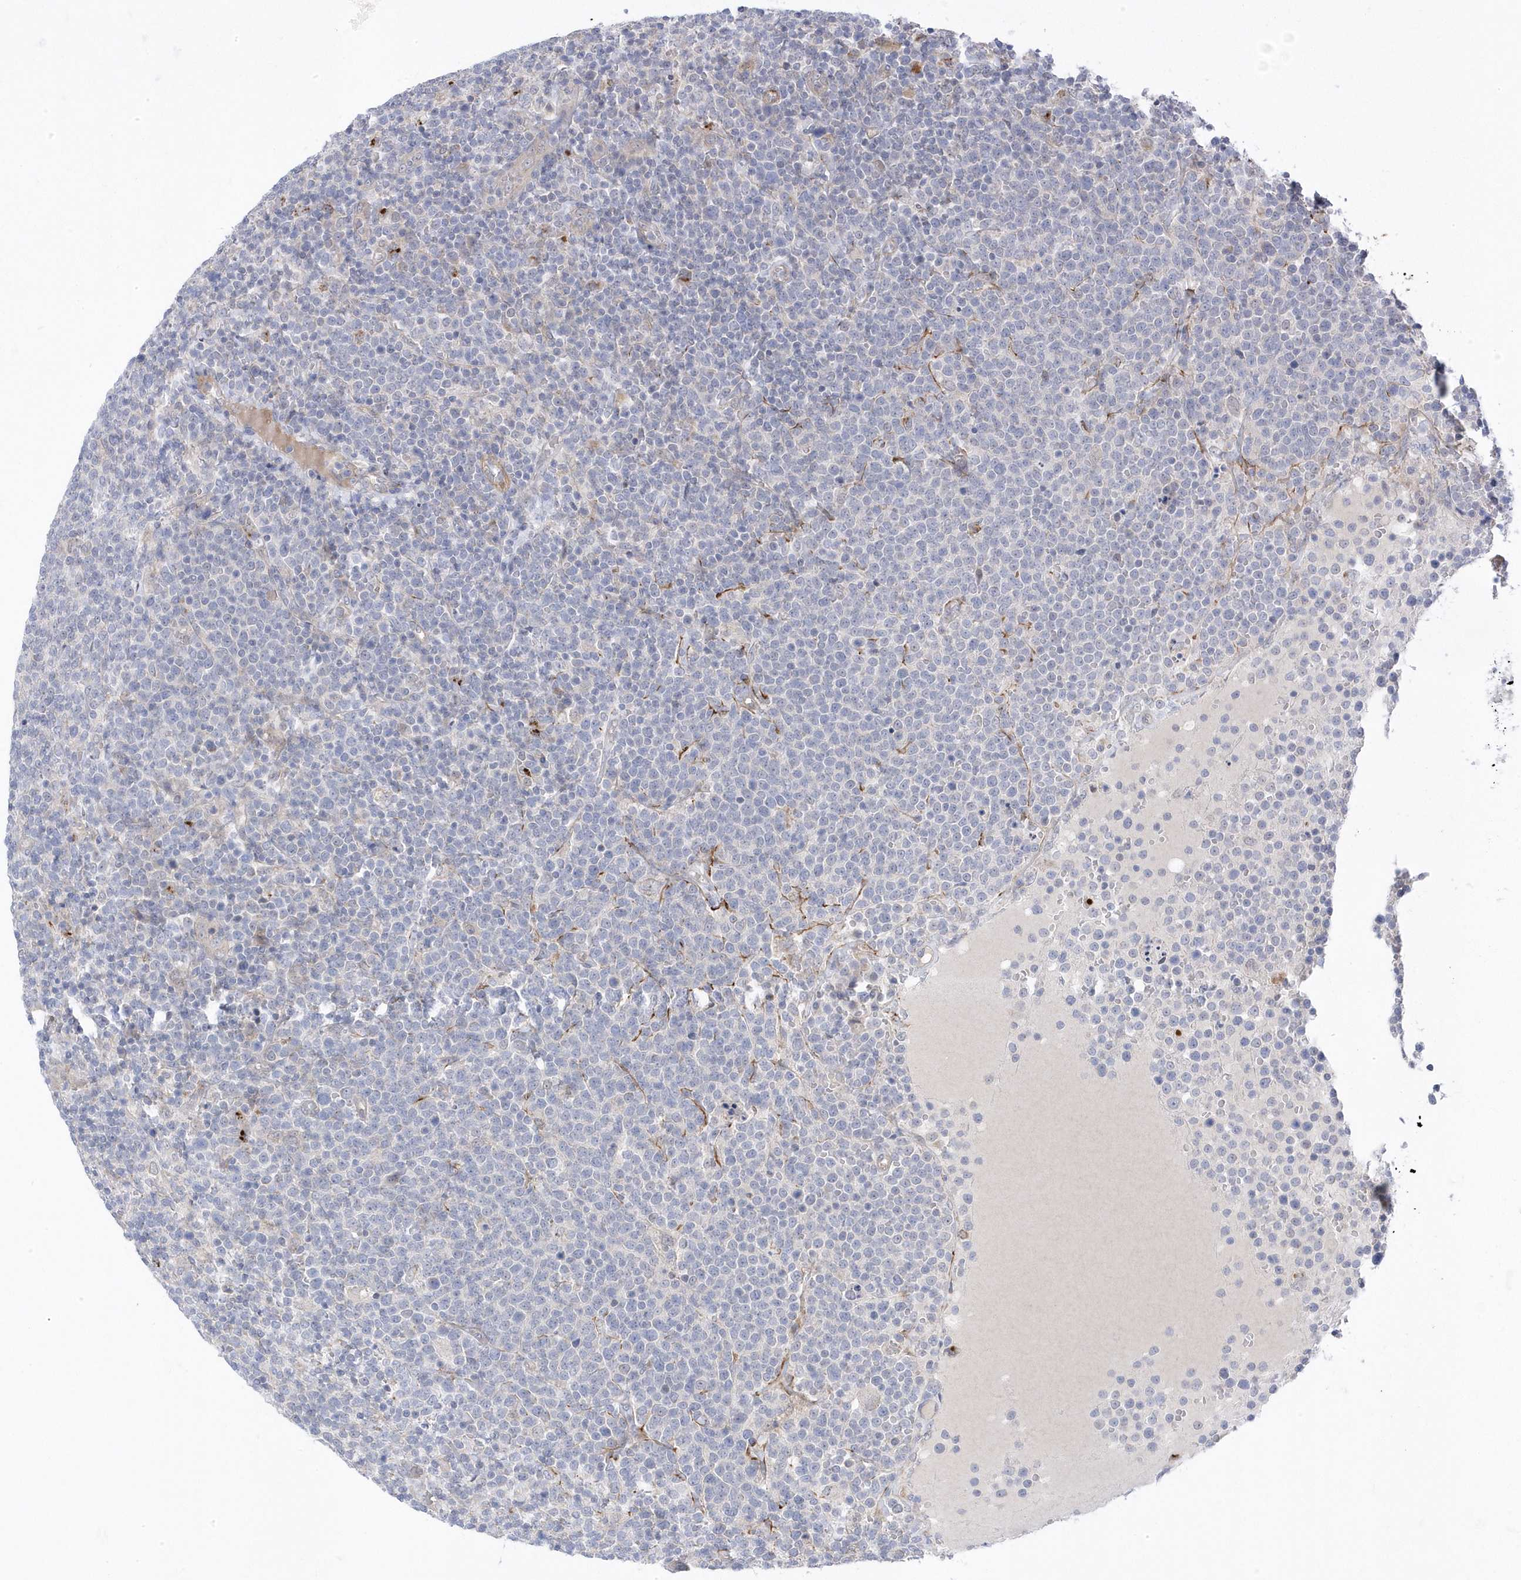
{"staining": {"intensity": "negative", "quantity": "none", "location": "none"}, "tissue": "lymphoma", "cell_type": "Tumor cells", "image_type": "cancer", "snomed": [{"axis": "morphology", "description": "Malignant lymphoma, non-Hodgkin's type, High grade"}, {"axis": "topography", "description": "Lymph node"}], "caption": "The image shows no significant staining in tumor cells of lymphoma.", "gene": "ANAPC1", "patient": {"sex": "male", "age": 61}}